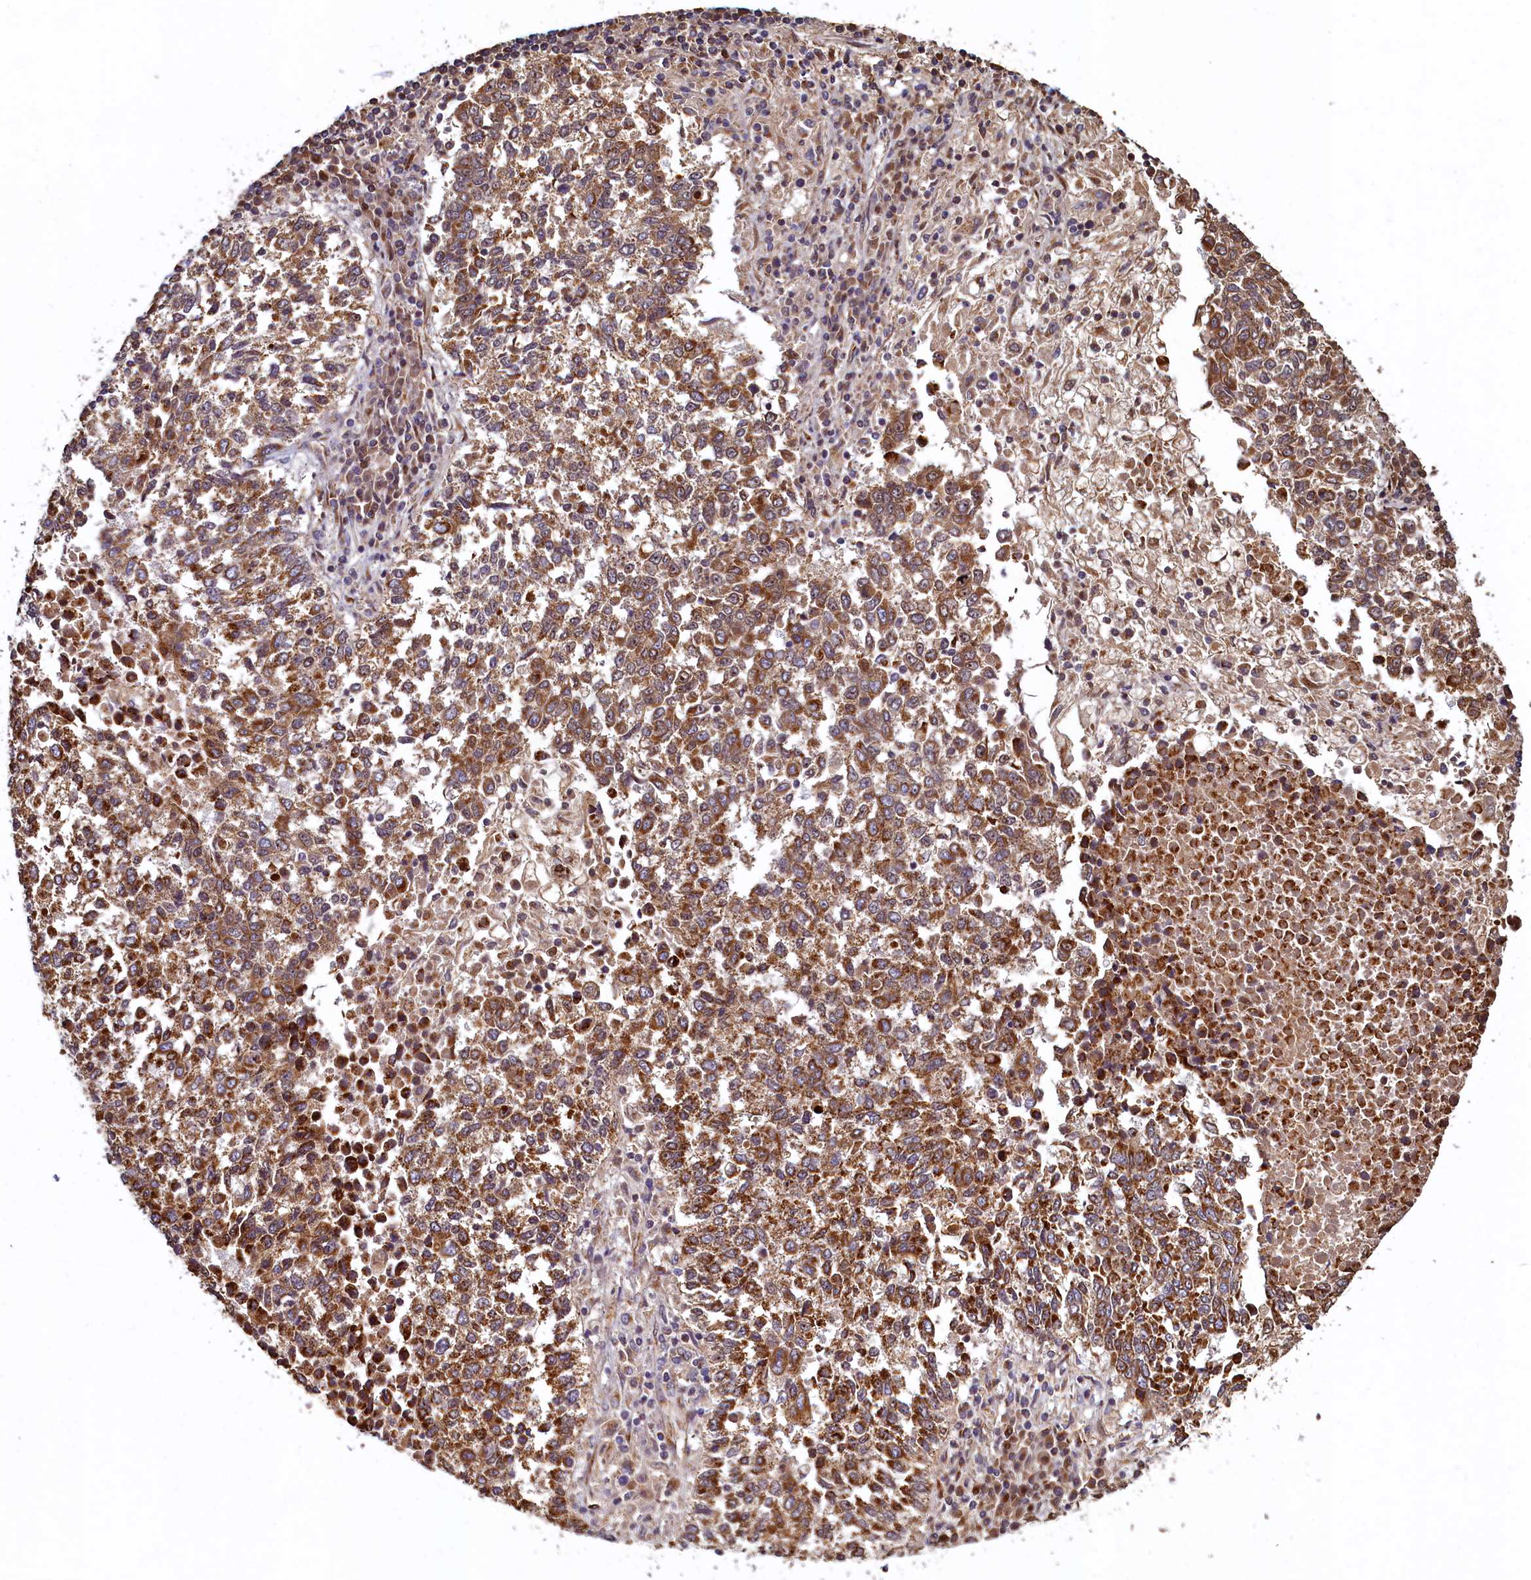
{"staining": {"intensity": "moderate", "quantity": ">75%", "location": "cytoplasmic/membranous"}, "tissue": "lung cancer", "cell_type": "Tumor cells", "image_type": "cancer", "snomed": [{"axis": "morphology", "description": "Squamous cell carcinoma, NOS"}, {"axis": "topography", "description": "Lung"}], "caption": "IHC staining of lung cancer (squamous cell carcinoma), which exhibits medium levels of moderate cytoplasmic/membranous staining in approximately >75% of tumor cells indicating moderate cytoplasmic/membranous protein positivity. The staining was performed using DAB (3,3'-diaminobenzidine) (brown) for protein detection and nuclei were counterstained in hematoxylin (blue).", "gene": "NCKAP5L", "patient": {"sex": "male", "age": 73}}